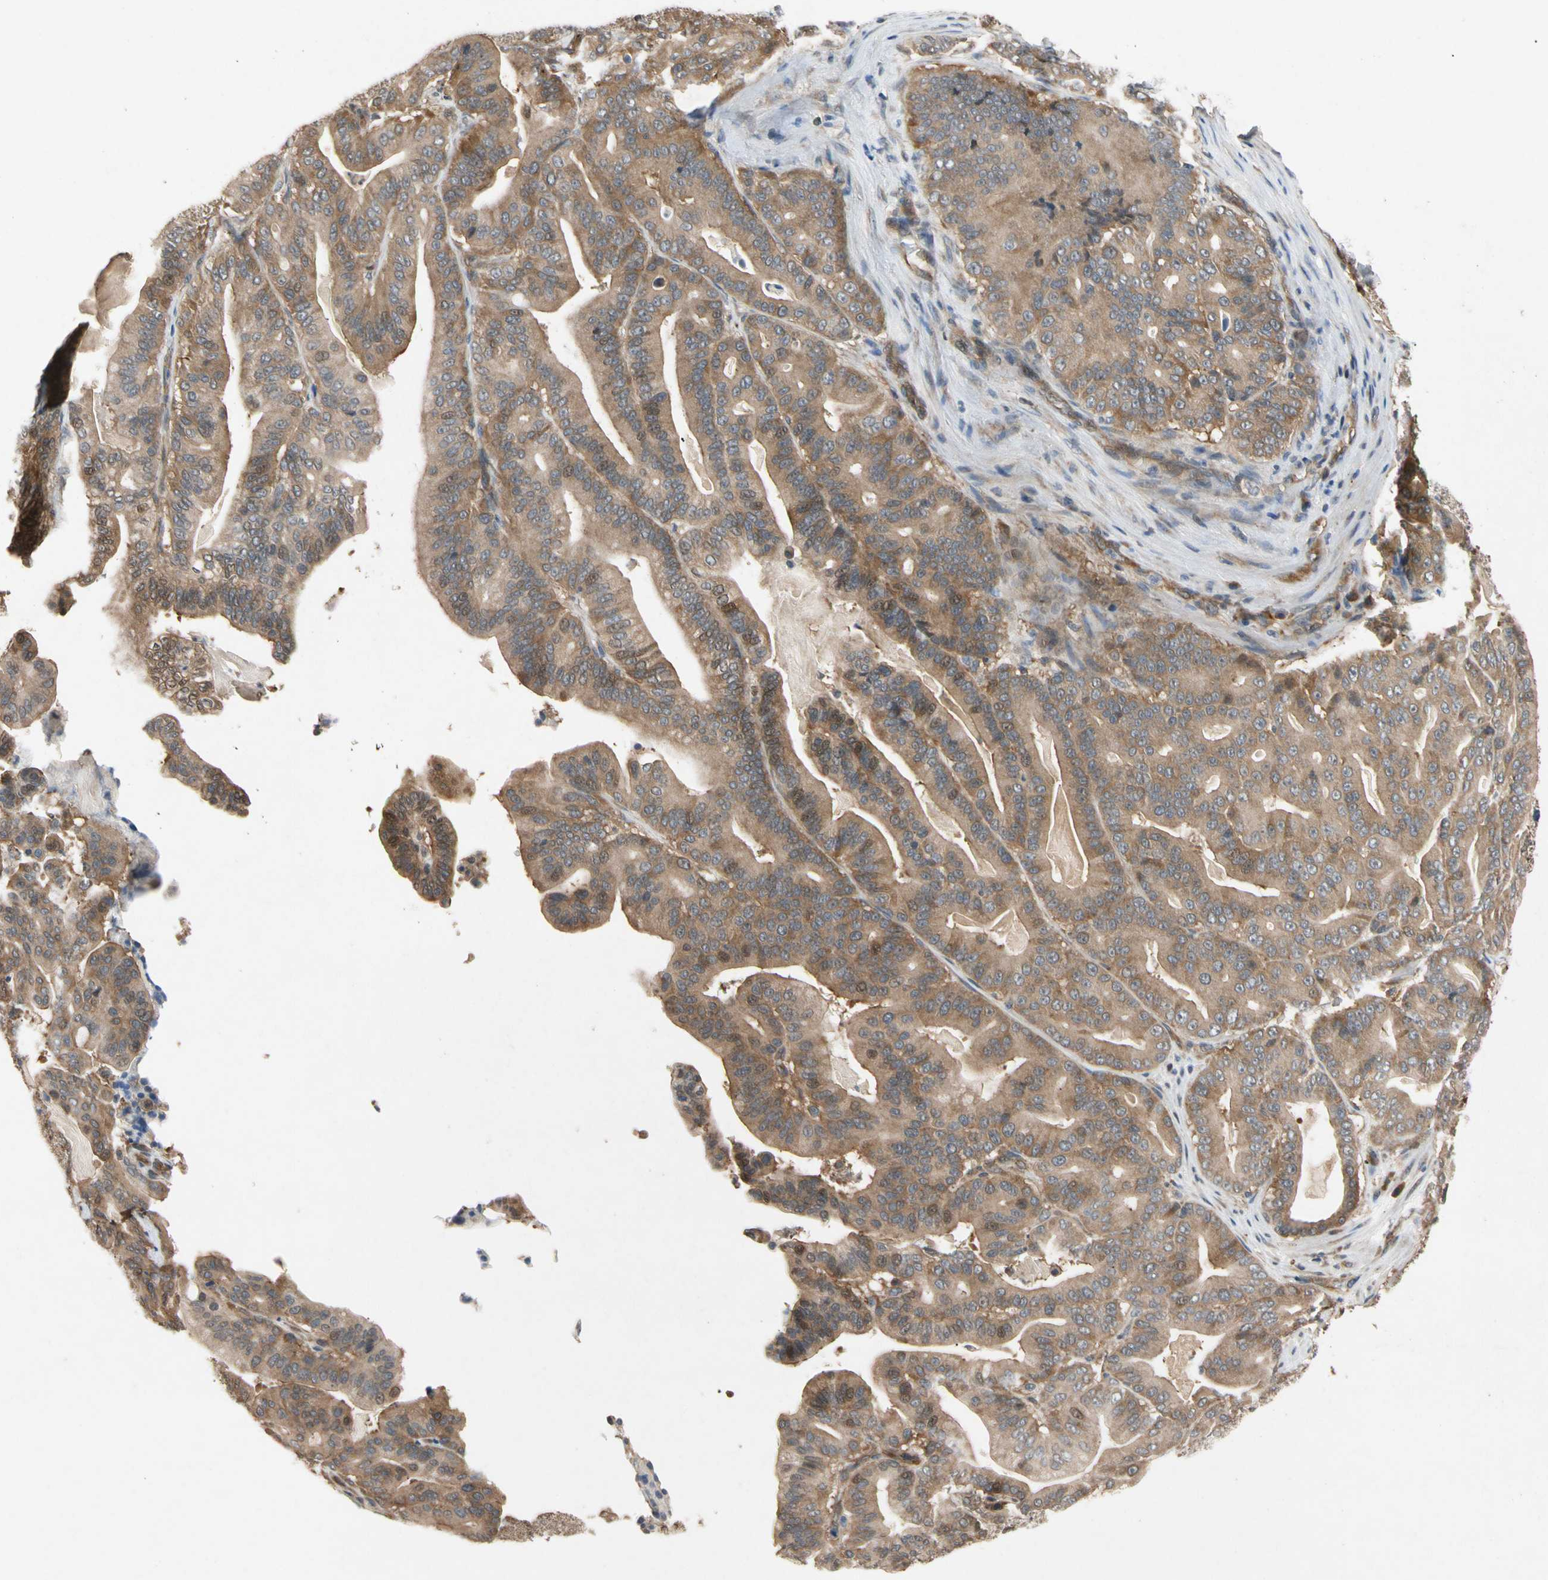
{"staining": {"intensity": "moderate", "quantity": ">75%", "location": "cytoplasmic/membranous"}, "tissue": "pancreatic cancer", "cell_type": "Tumor cells", "image_type": "cancer", "snomed": [{"axis": "morphology", "description": "Adenocarcinoma, NOS"}, {"axis": "topography", "description": "Pancreas"}], "caption": "The image demonstrates a brown stain indicating the presence of a protein in the cytoplasmic/membranous of tumor cells in pancreatic cancer (adenocarcinoma). (DAB (3,3'-diaminobenzidine) = brown stain, brightfield microscopy at high magnification).", "gene": "EIF1AX", "patient": {"sex": "male", "age": 63}}